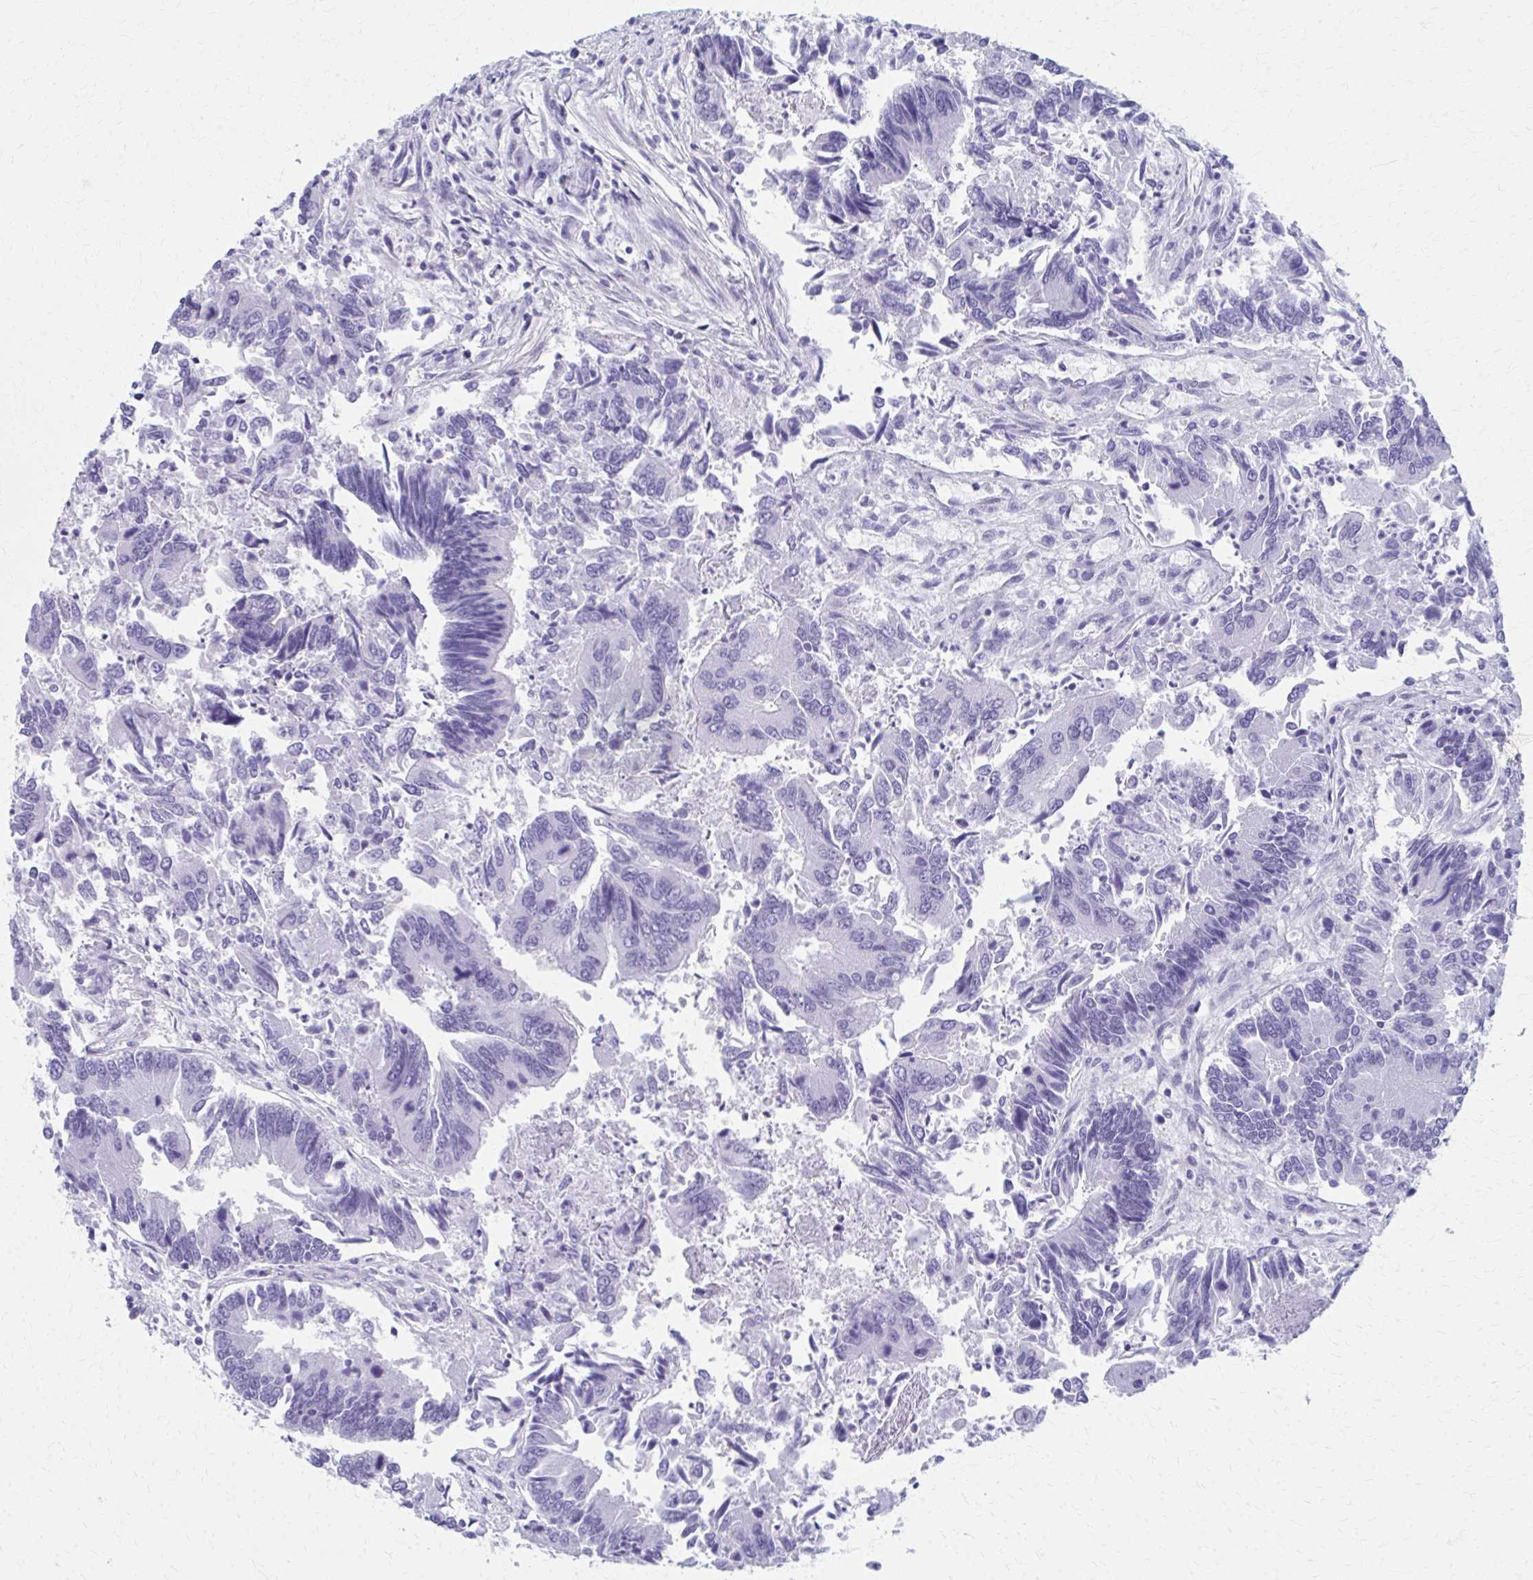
{"staining": {"intensity": "negative", "quantity": "none", "location": "none"}, "tissue": "colorectal cancer", "cell_type": "Tumor cells", "image_type": "cancer", "snomed": [{"axis": "morphology", "description": "Adenocarcinoma, NOS"}, {"axis": "topography", "description": "Colon"}], "caption": "IHC micrograph of human adenocarcinoma (colorectal) stained for a protein (brown), which exhibits no expression in tumor cells.", "gene": "MPLKIP", "patient": {"sex": "female", "age": 67}}